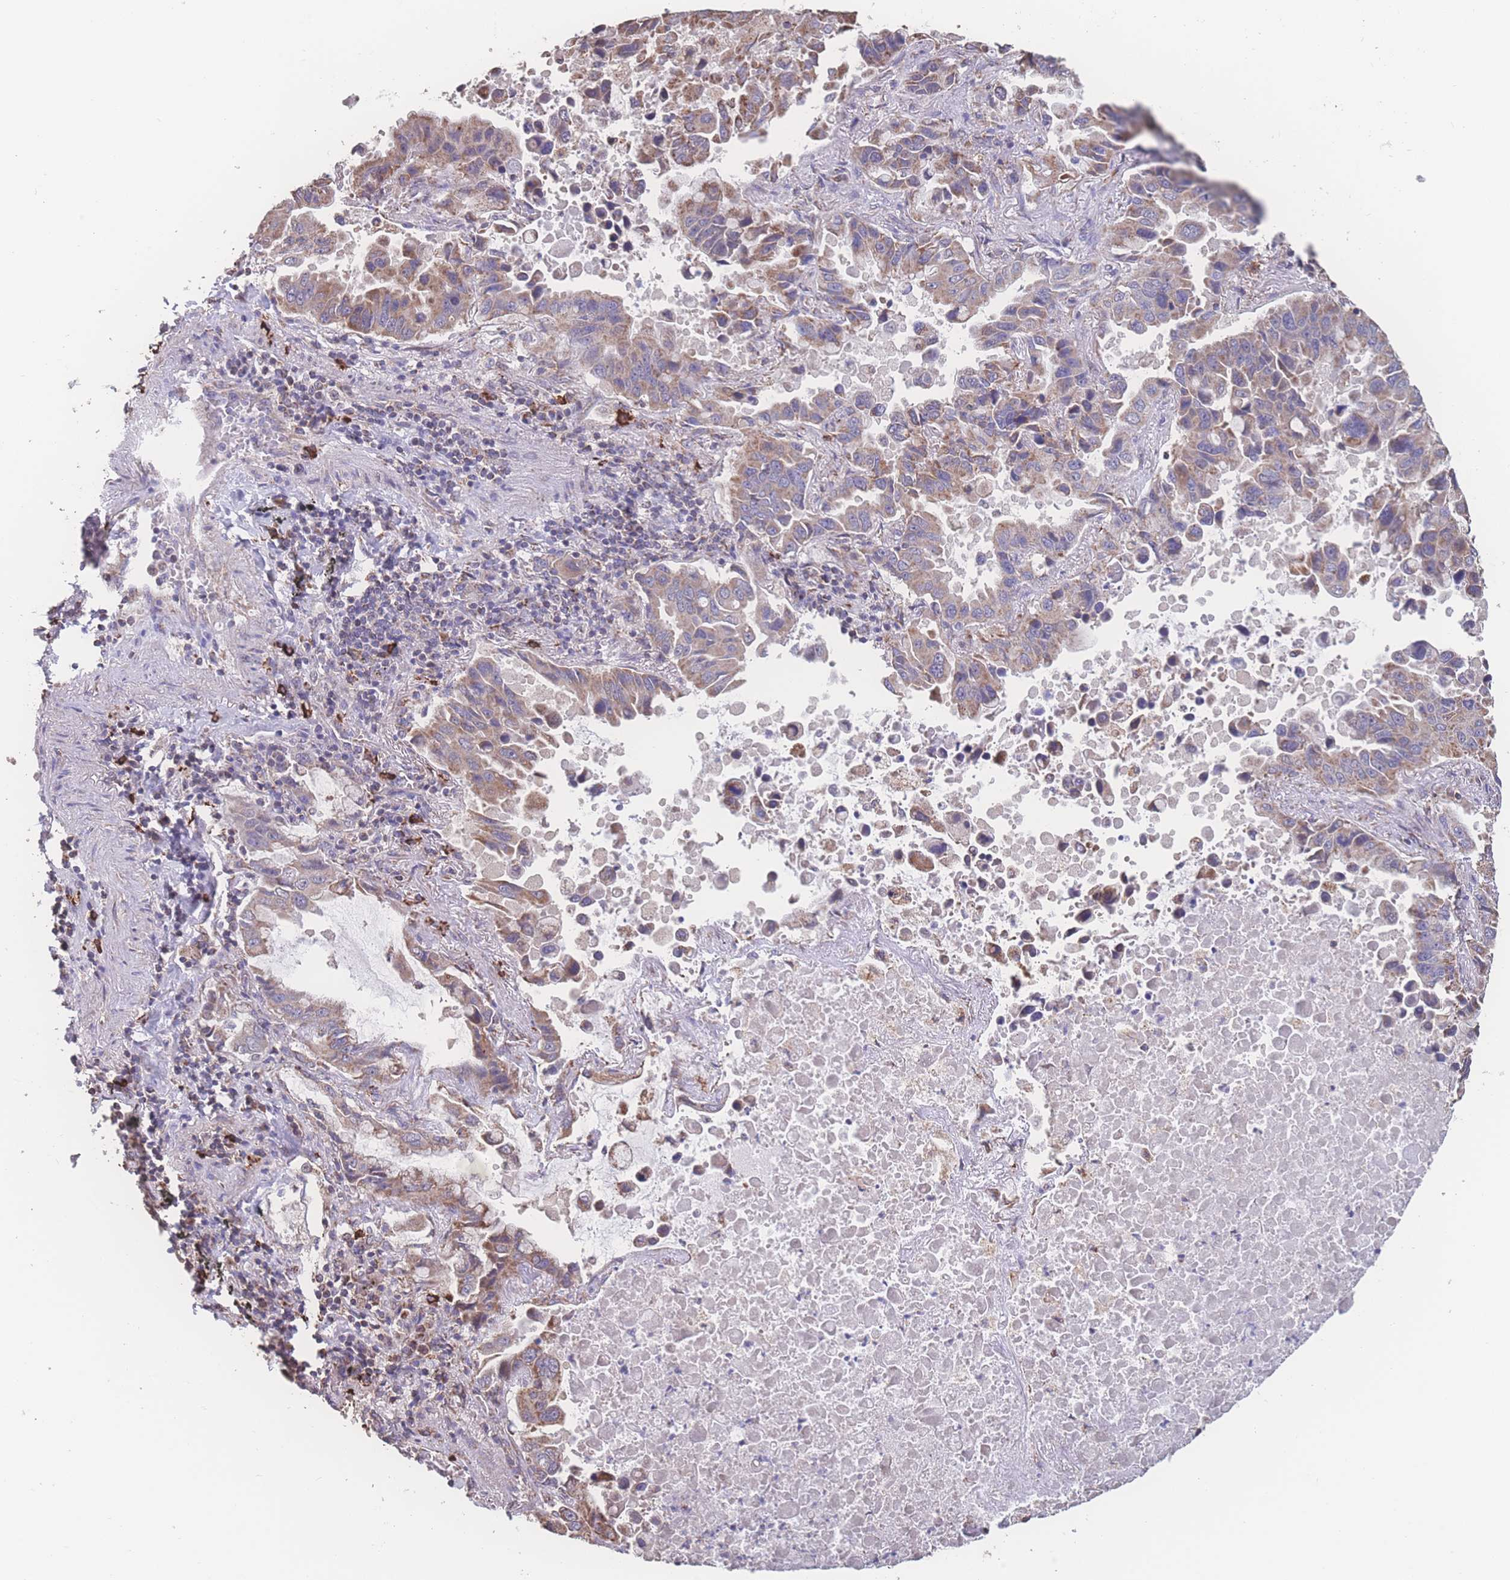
{"staining": {"intensity": "moderate", "quantity": "25%-75%", "location": "cytoplasmic/membranous"}, "tissue": "lung cancer", "cell_type": "Tumor cells", "image_type": "cancer", "snomed": [{"axis": "morphology", "description": "Adenocarcinoma, NOS"}, {"axis": "topography", "description": "Lung"}], "caption": "About 25%-75% of tumor cells in adenocarcinoma (lung) exhibit moderate cytoplasmic/membranous protein positivity as visualized by brown immunohistochemical staining.", "gene": "SGSM3", "patient": {"sex": "male", "age": 64}}